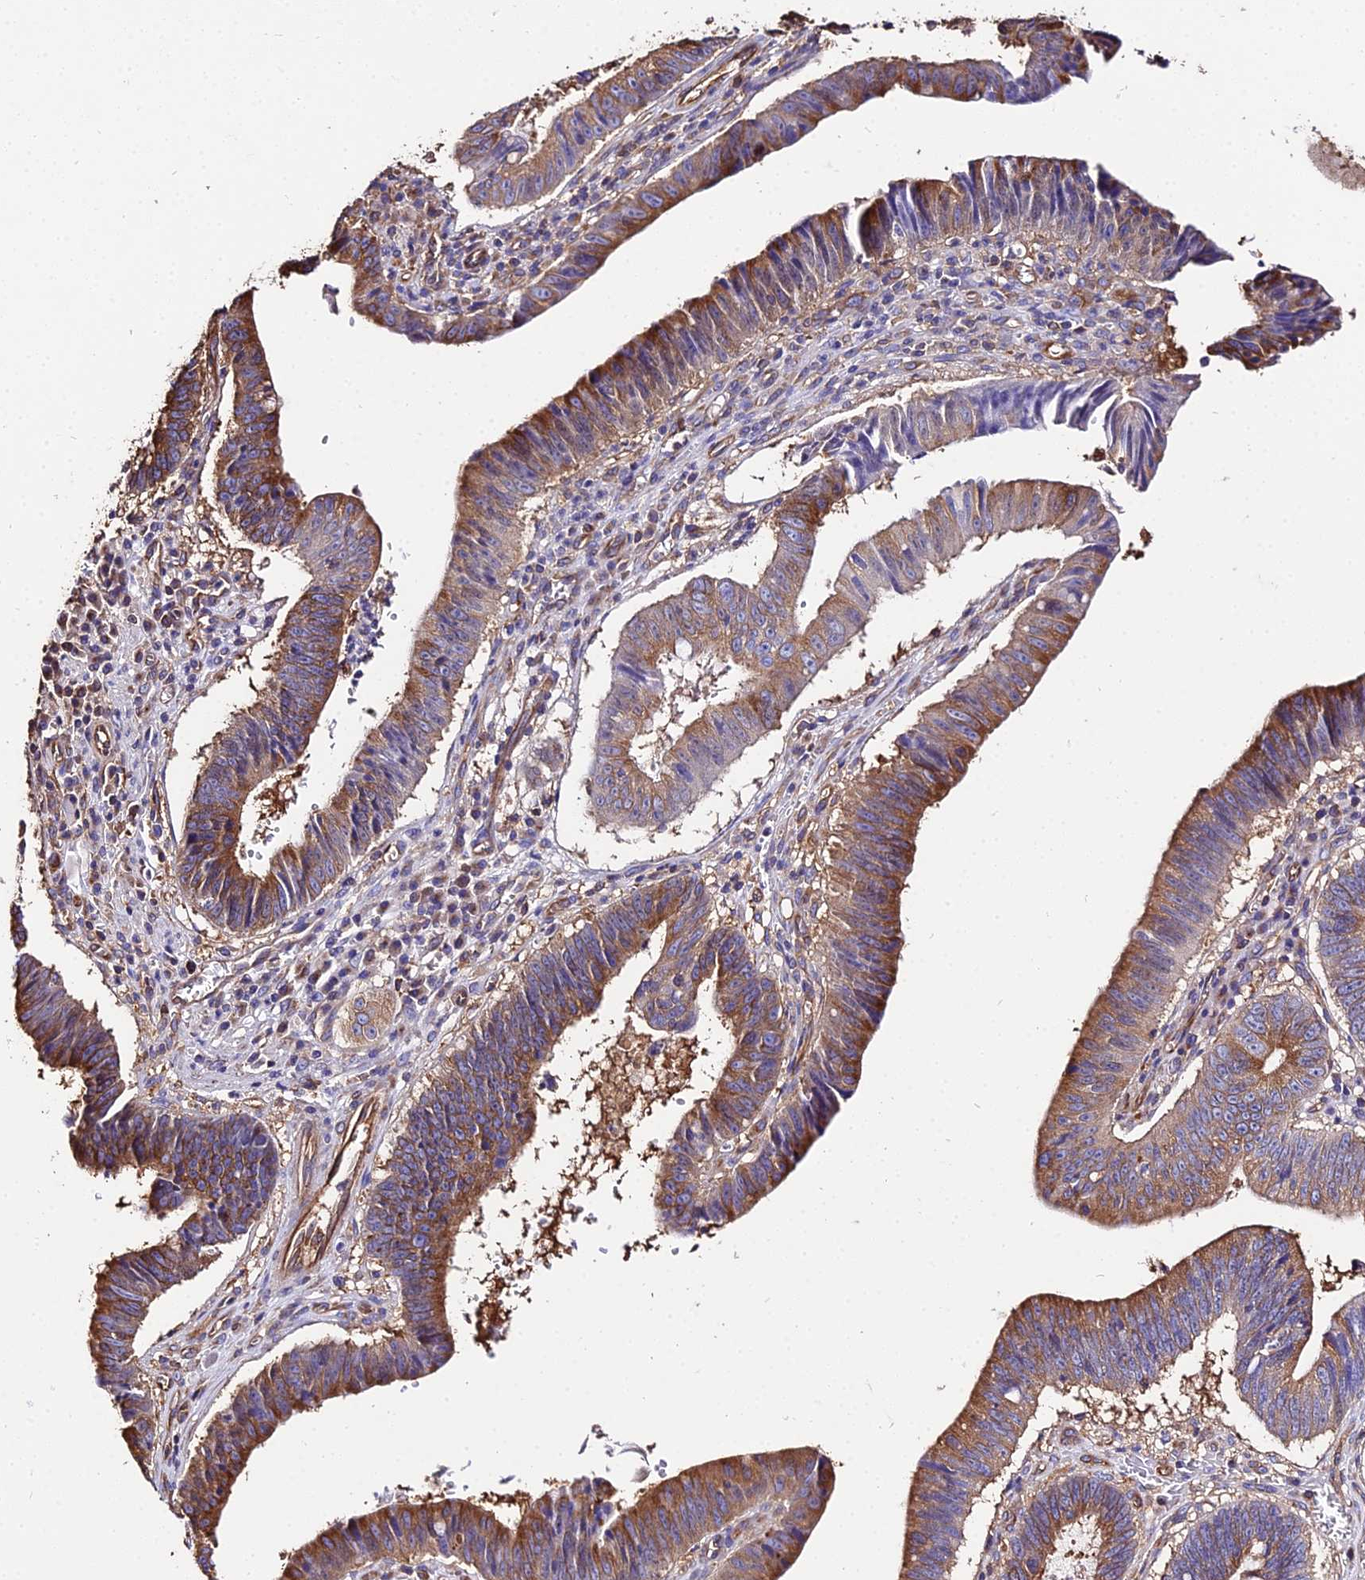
{"staining": {"intensity": "moderate", "quantity": ">75%", "location": "cytoplasmic/membranous"}, "tissue": "stomach cancer", "cell_type": "Tumor cells", "image_type": "cancer", "snomed": [{"axis": "morphology", "description": "Adenocarcinoma, NOS"}, {"axis": "topography", "description": "Stomach"}], "caption": "Immunohistochemical staining of human adenocarcinoma (stomach) demonstrates medium levels of moderate cytoplasmic/membranous staining in about >75% of tumor cells. The protein of interest is shown in brown color, while the nuclei are stained blue.", "gene": "TUBA3D", "patient": {"sex": "male", "age": 59}}